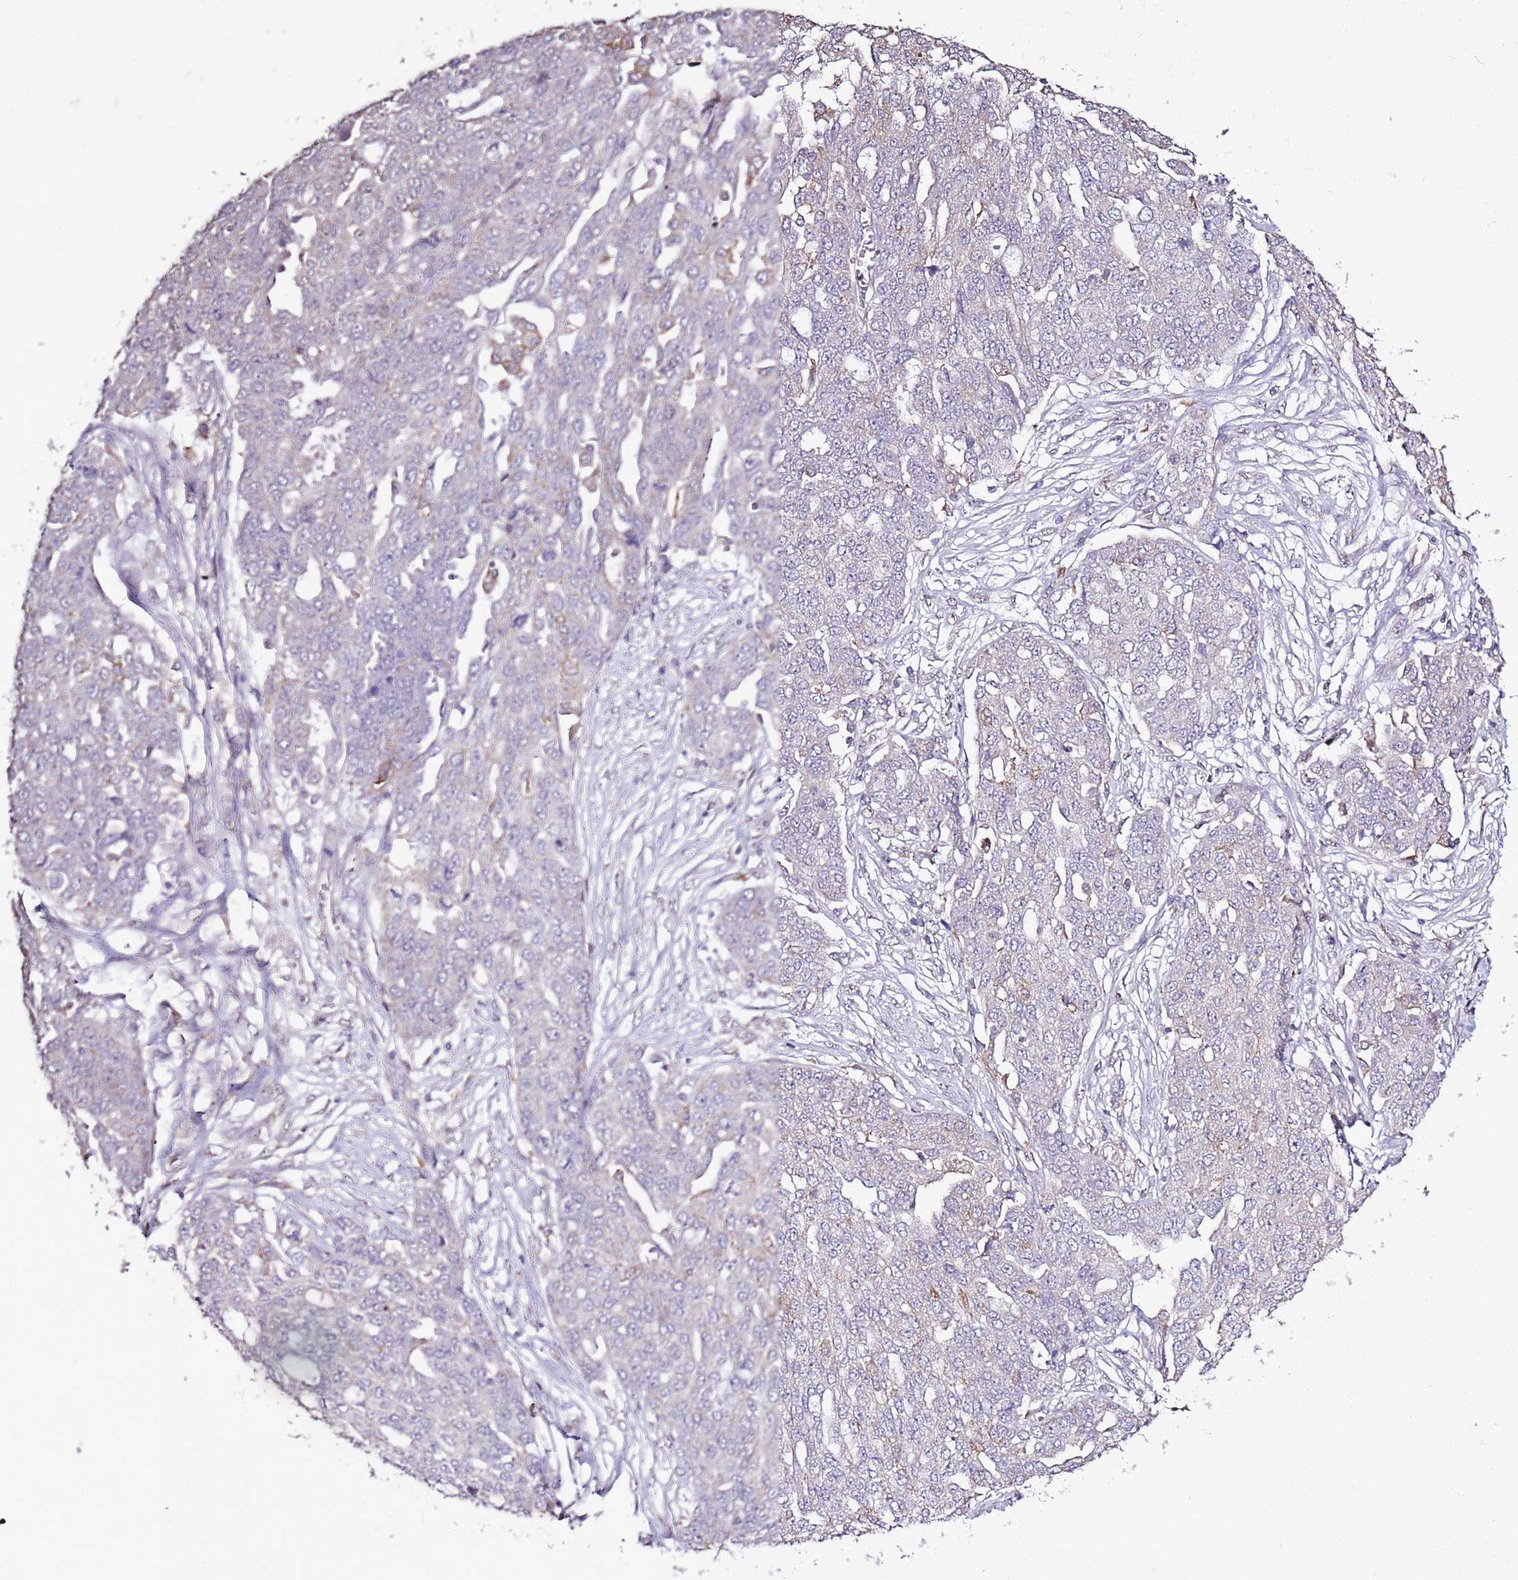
{"staining": {"intensity": "negative", "quantity": "none", "location": "none"}, "tissue": "ovarian cancer", "cell_type": "Tumor cells", "image_type": "cancer", "snomed": [{"axis": "morphology", "description": "Cystadenocarcinoma, serous, NOS"}, {"axis": "topography", "description": "Soft tissue"}, {"axis": "topography", "description": "Ovary"}], "caption": "Ovarian cancer (serous cystadenocarcinoma) stained for a protein using IHC shows no staining tumor cells.", "gene": "CAPN9", "patient": {"sex": "female", "age": 57}}